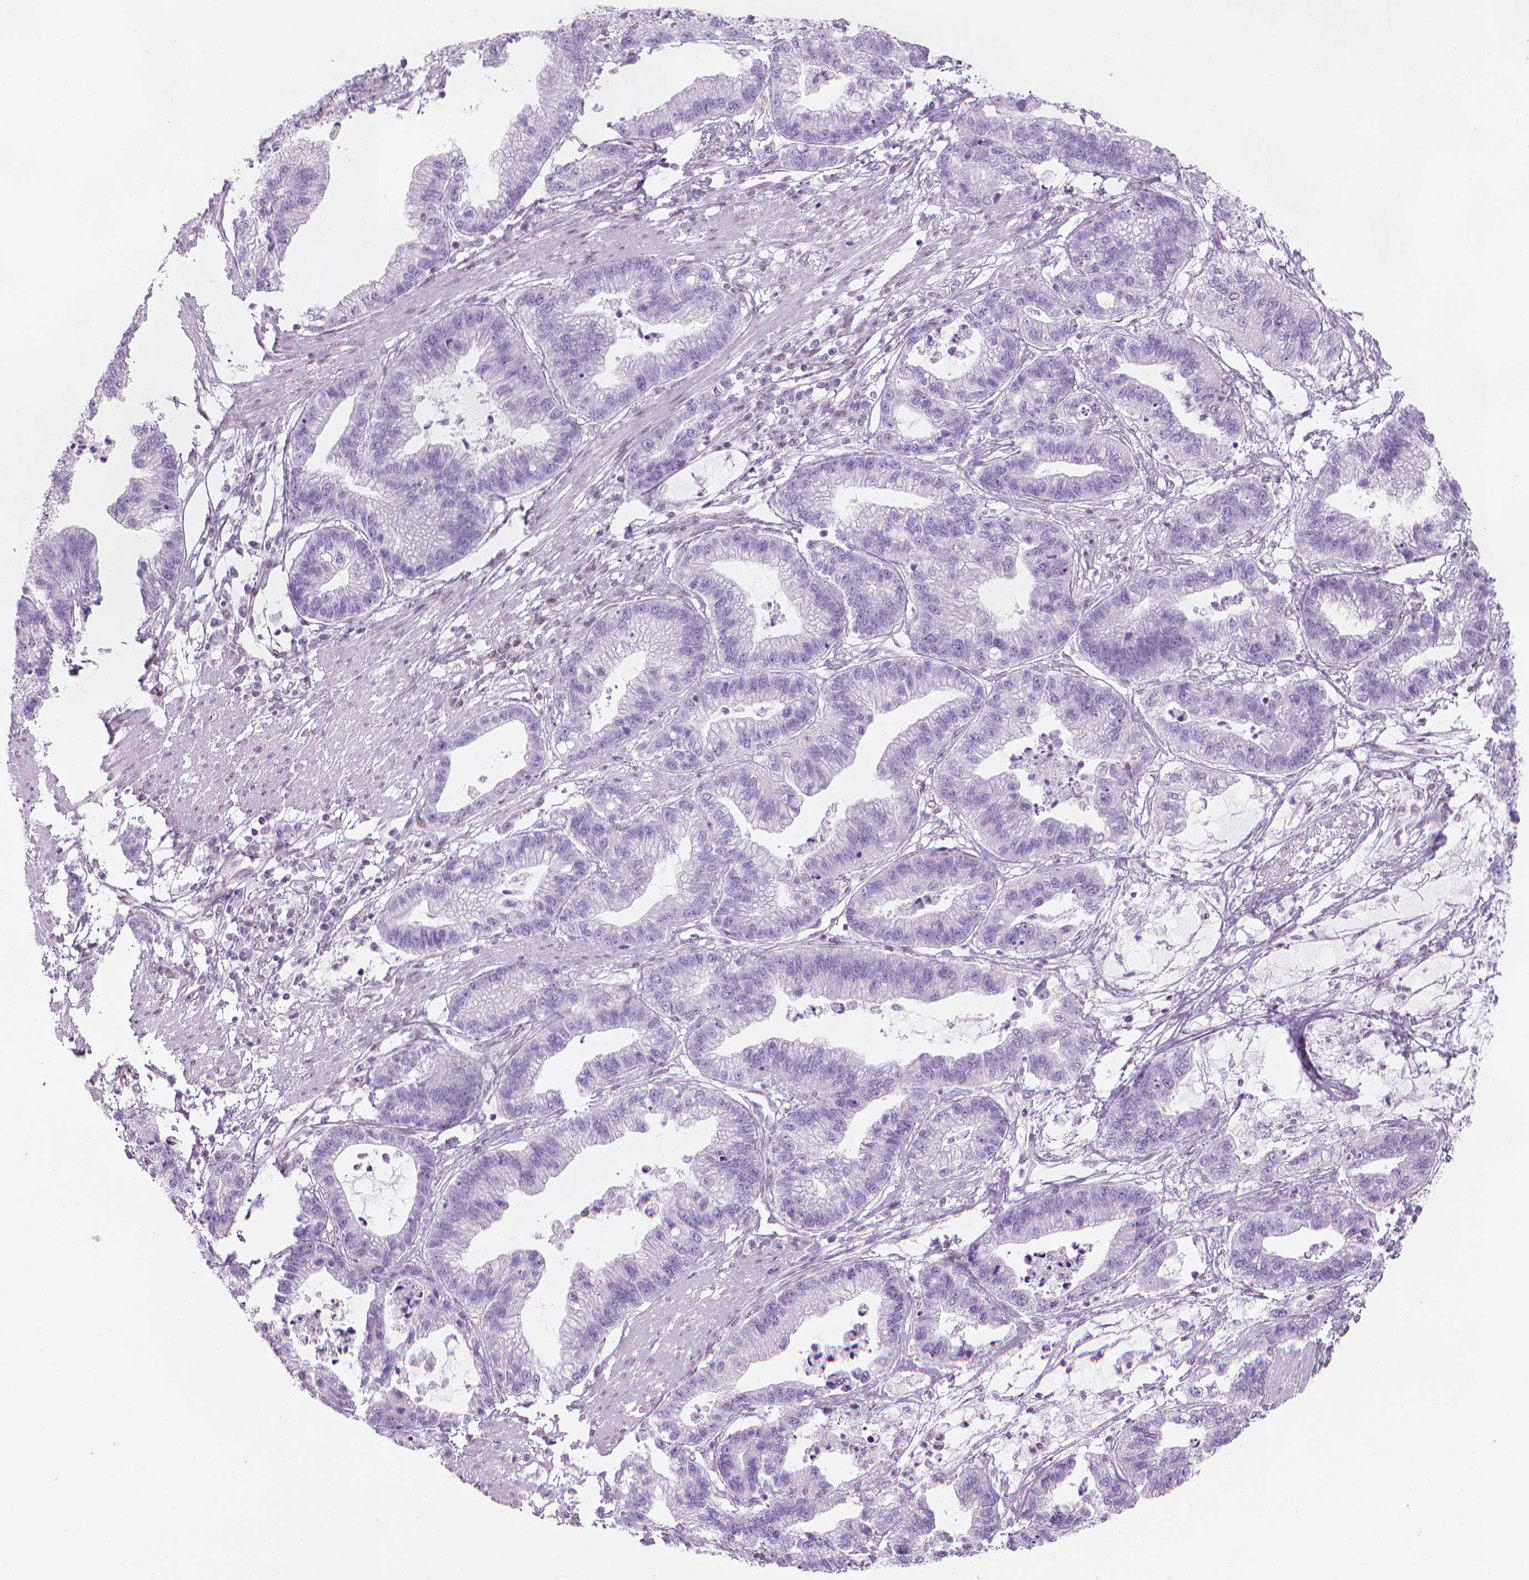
{"staining": {"intensity": "negative", "quantity": "none", "location": "none"}, "tissue": "stomach cancer", "cell_type": "Tumor cells", "image_type": "cancer", "snomed": [{"axis": "morphology", "description": "Adenocarcinoma, NOS"}, {"axis": "topography", "description": "Stomach"}], "caption": "Immunohistochemical staining of stomach cancer (adenocarcinoma) displays no significant positivity in tumor cells.", "gene": "PIAS2", "patient": {"sex": "male", "age": 83}}